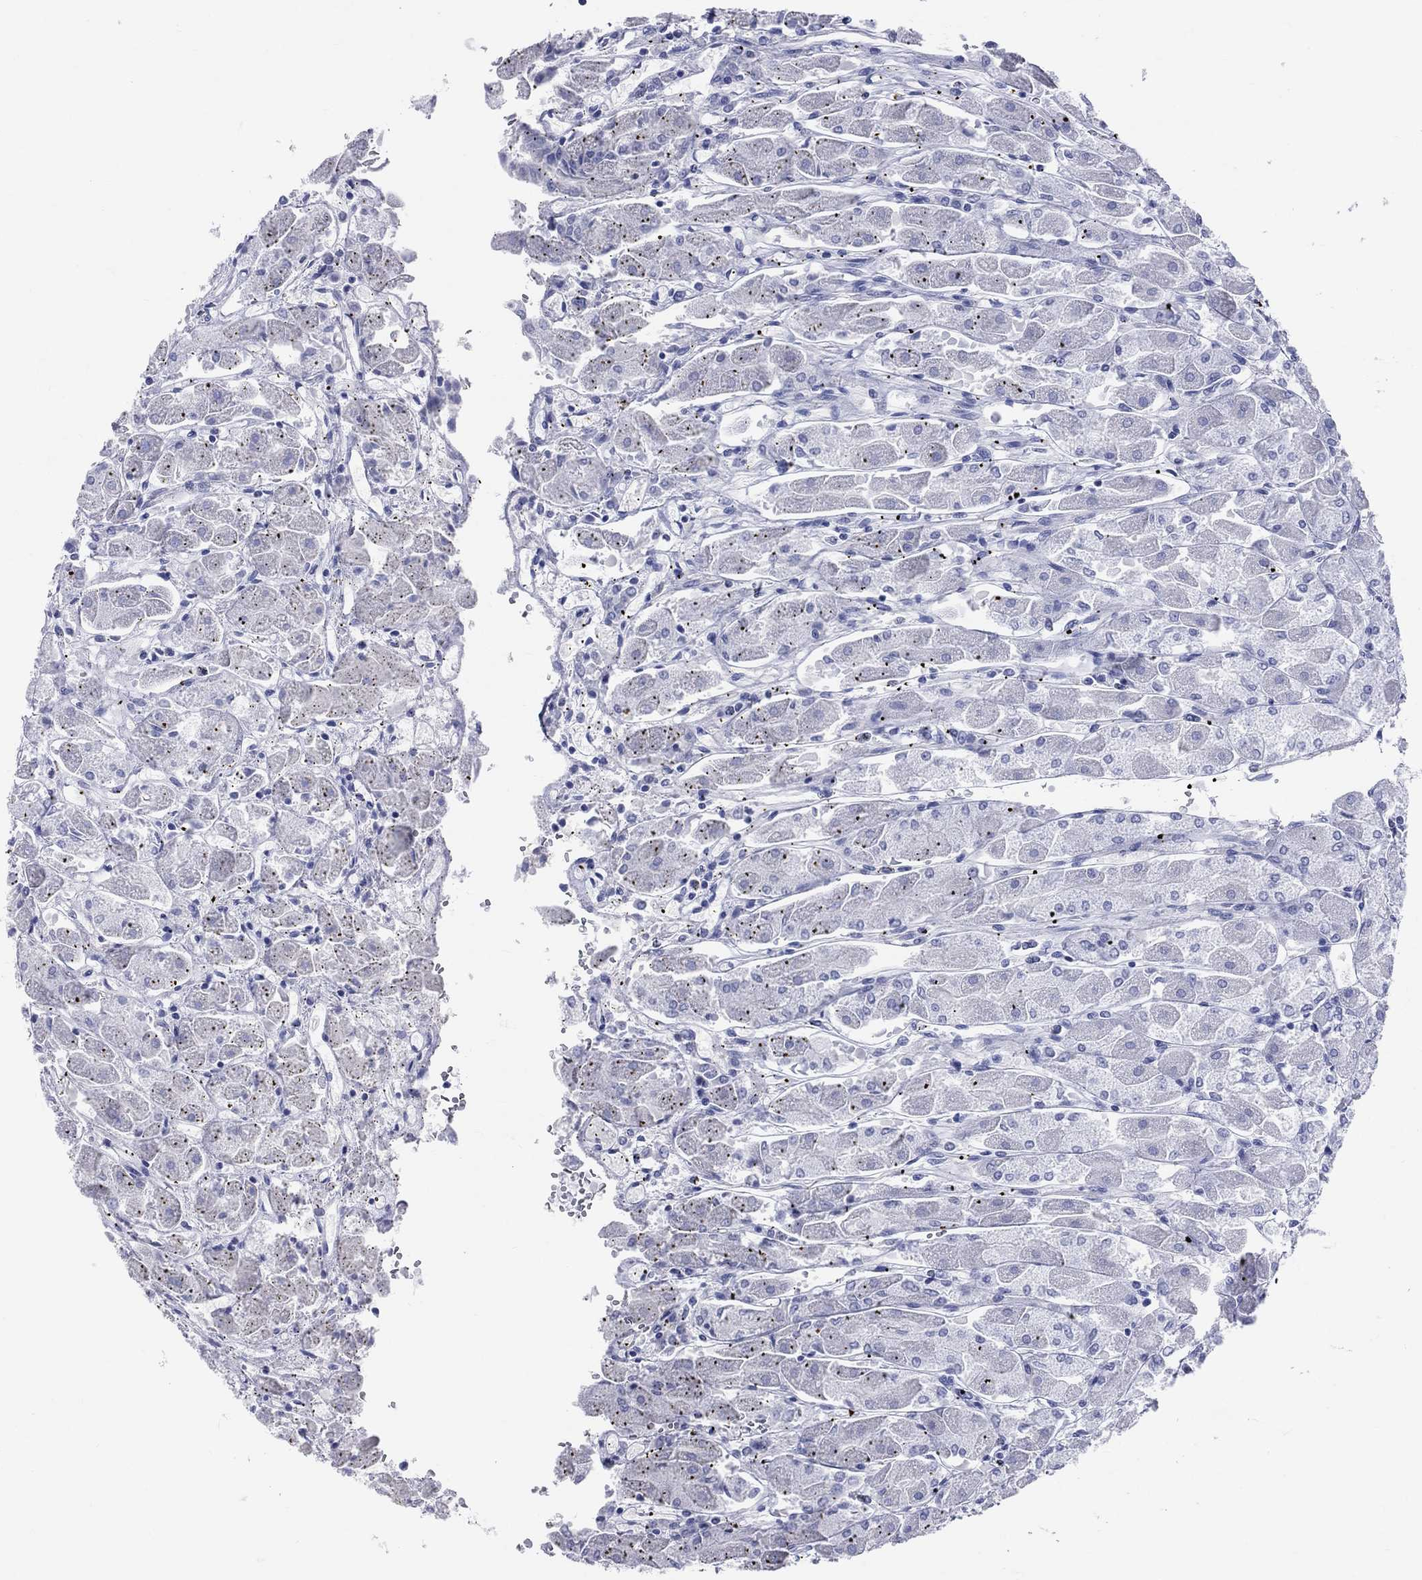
{"staining": {"intensity": "negative", "quantity": "none", "location": "none"}, "tissue": "stomach", "cell_type": "Glandular cells", "image_type": "normal", "snomed": [{"axis": "morphology", "description": "Normal tissue, NOS"}, {"axis": "topography", "description": "Stomach"}], "caption": "DAB immunohistochemical staining of unremarkable human stomach displays no significant staining in glandular cells.", "gene": "CYLC1", "patient": {"sex": "male", "age": 70}}